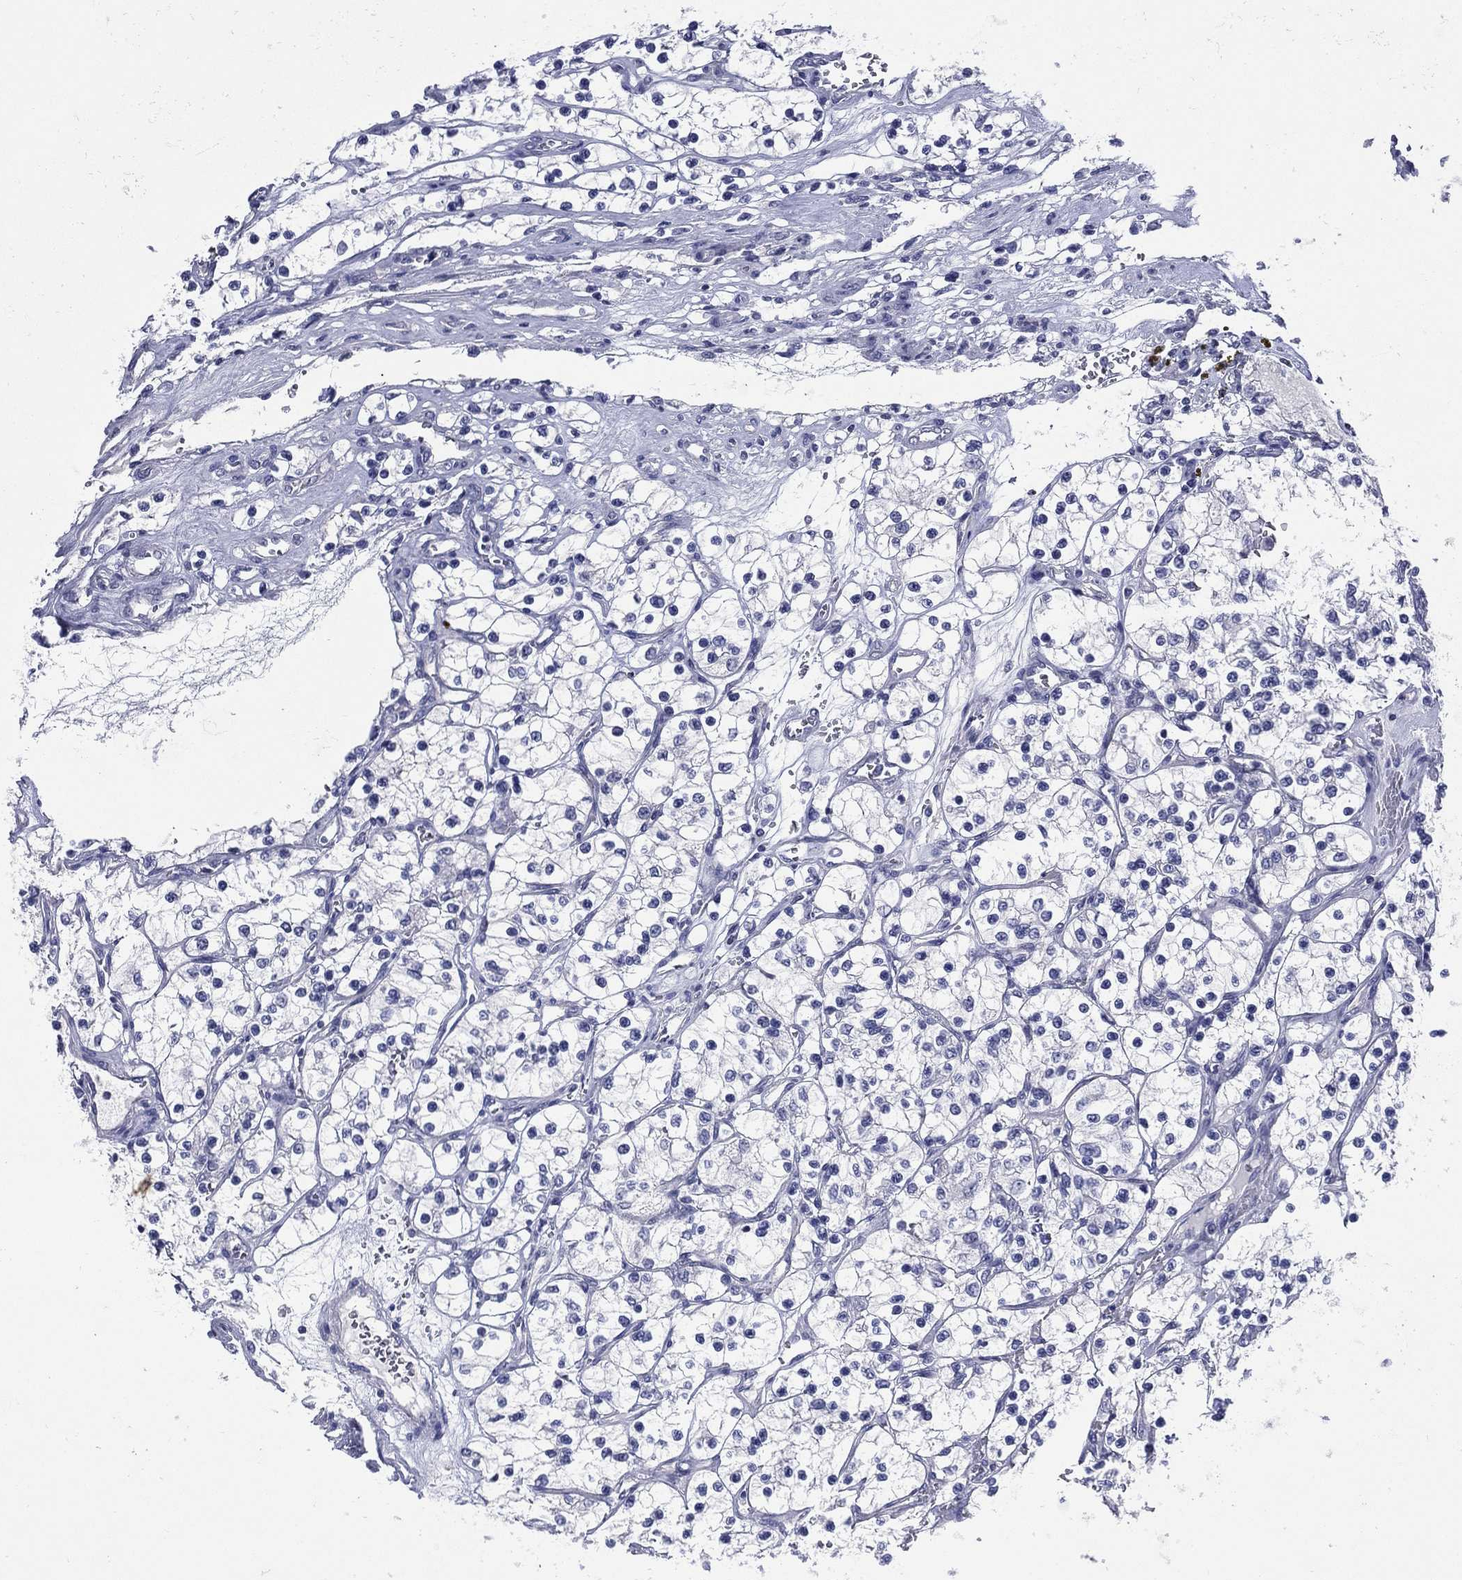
{"staining": {"intensity": "negative", "quantity": "none", "location": "none"}, "tissue": "renal cancer", "cell_type": "Tumor cells", "image_type": "cancer", "snomed": [{"axis": "morphology", "description": "Adenocarcinoma, NOS"}, {"axis": "topography", "description": "Kidney"}], "caption": "Tumor cells are negative for brown protein staining in adenocarcinoma (renal).", "gene": "TGM1", "patient": {"sex": "female", "age": 69}}